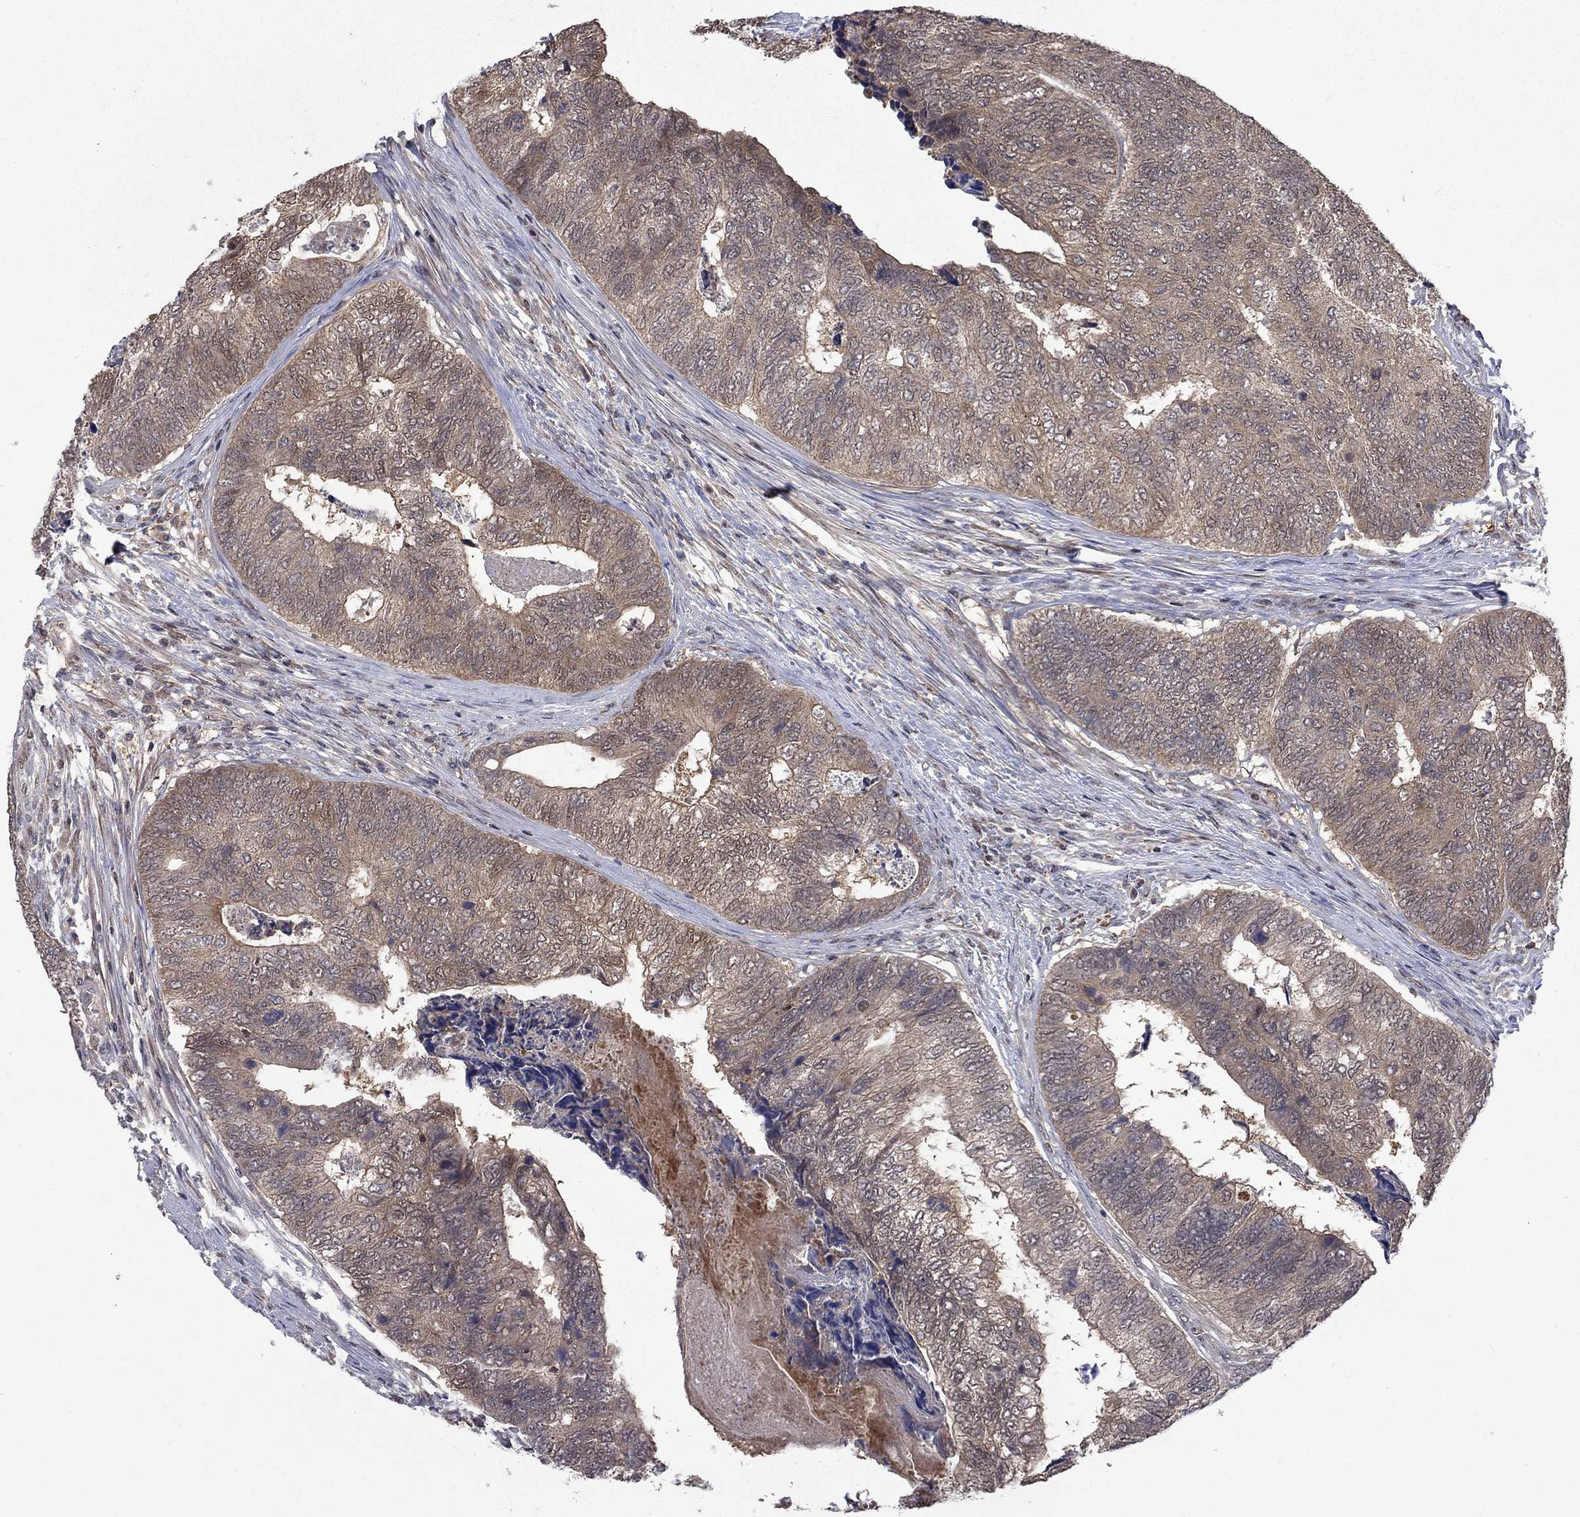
{"staining": {"intensity": "weak", "quantity": "25%-75%", "location": "cytoplasmic/membranous"}, "tissue": "colorectal cancer", "cell_type": "Tumor cells", "image_type": "cancer", "snomed": [{"axis": "morphology", "description": "Adenocarcinoma, NOS"}, {"axis": "topography", "description": "Colon"}], "caption": "Human colorectal adenocarcinoma stained with a protein marker shows weak staining in tumor cells.", "gene": "IAH1", "patient": {"sex": "female", "age": 67}}